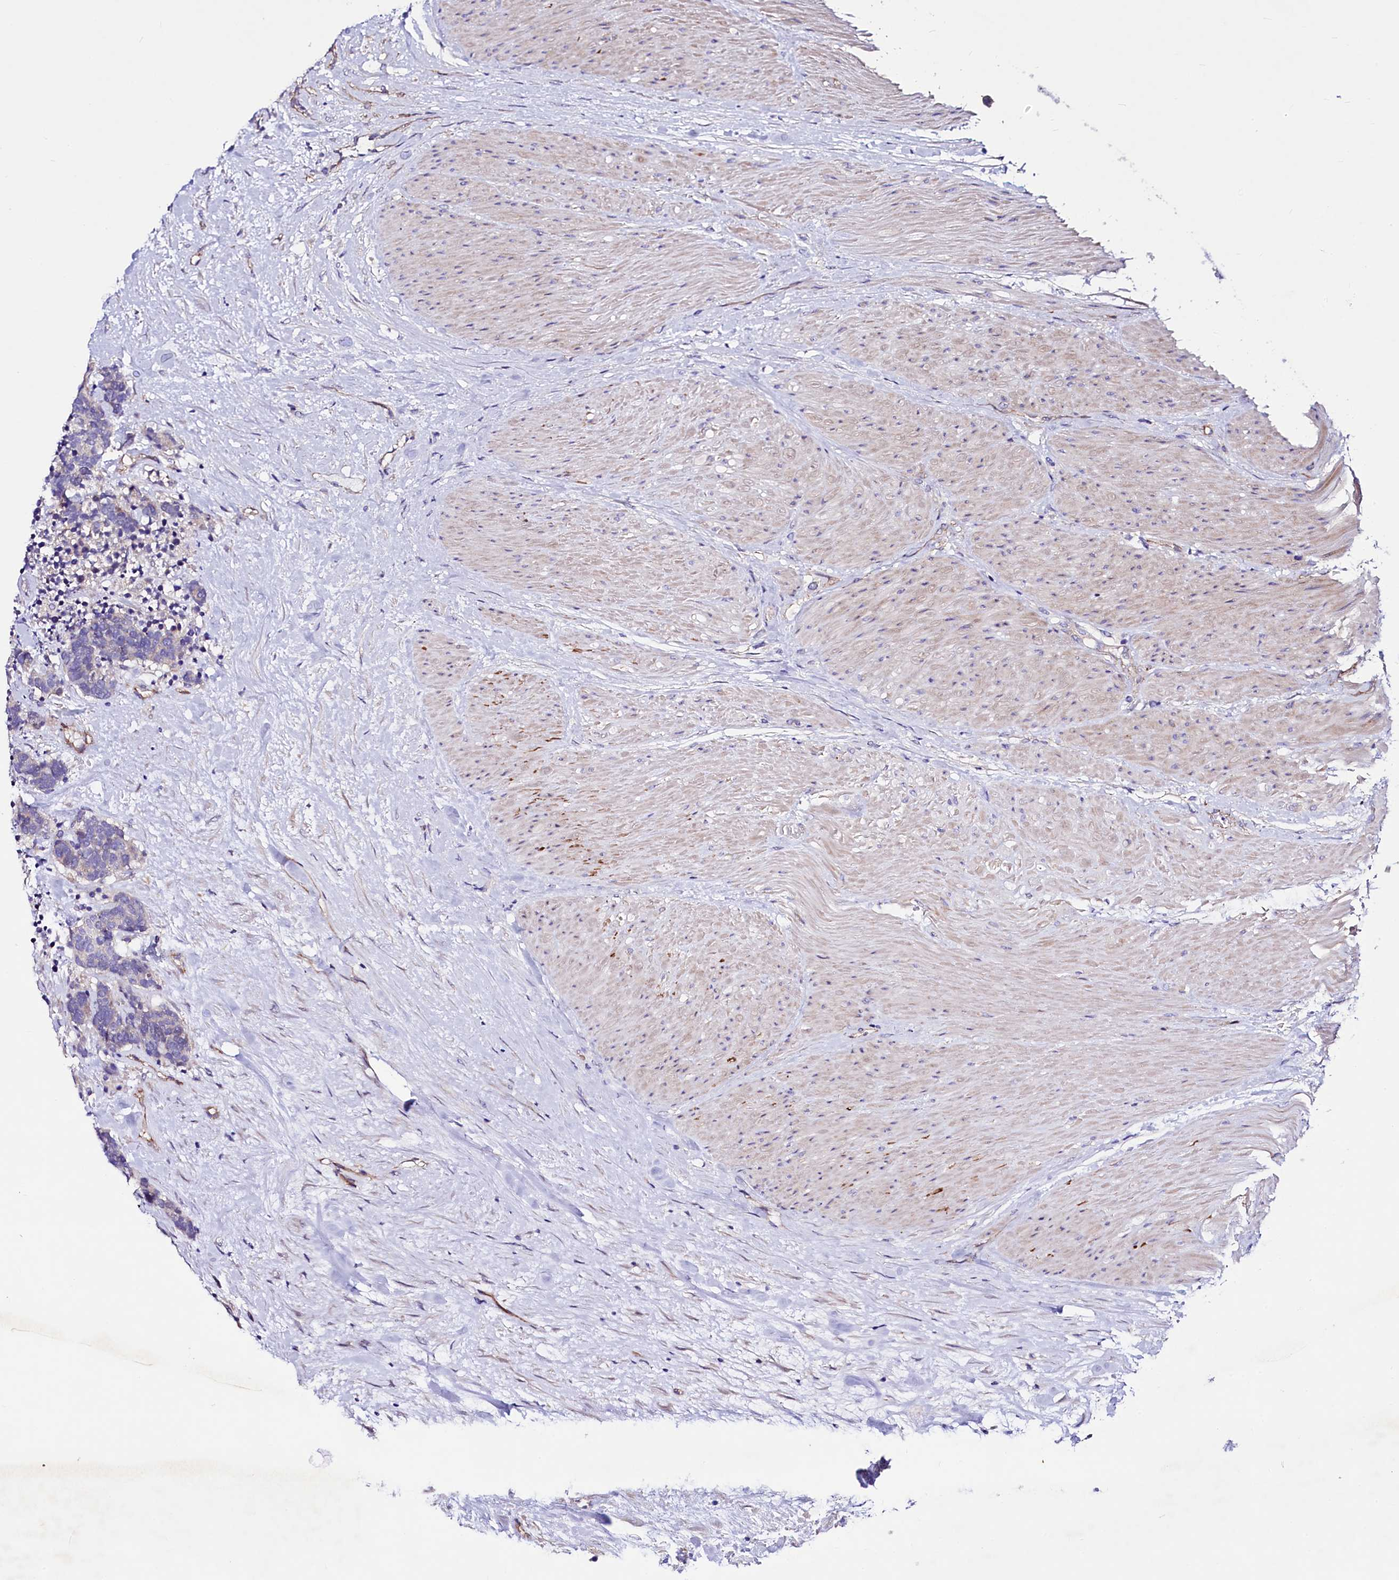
{"staining": {"intensity": "negative", "quantity": "none", "location": "none"}, "tissue": "carcinoid", "cell_type": "Tumor cells", "image_type": "cancer", "snomed": [{"axis": "morphology", "description": "Carcinoma, NOS"}, {"axis": "morphology", "description": "Carcinoid, malignant, NOS"}, {"axis": "topography", "description": "Urinary bladder"}], "caption": "There is no significant expression in tumor cells of carcinoma.", "gene": "SLF1", "patient": {"sex": "male", "age": 57}}